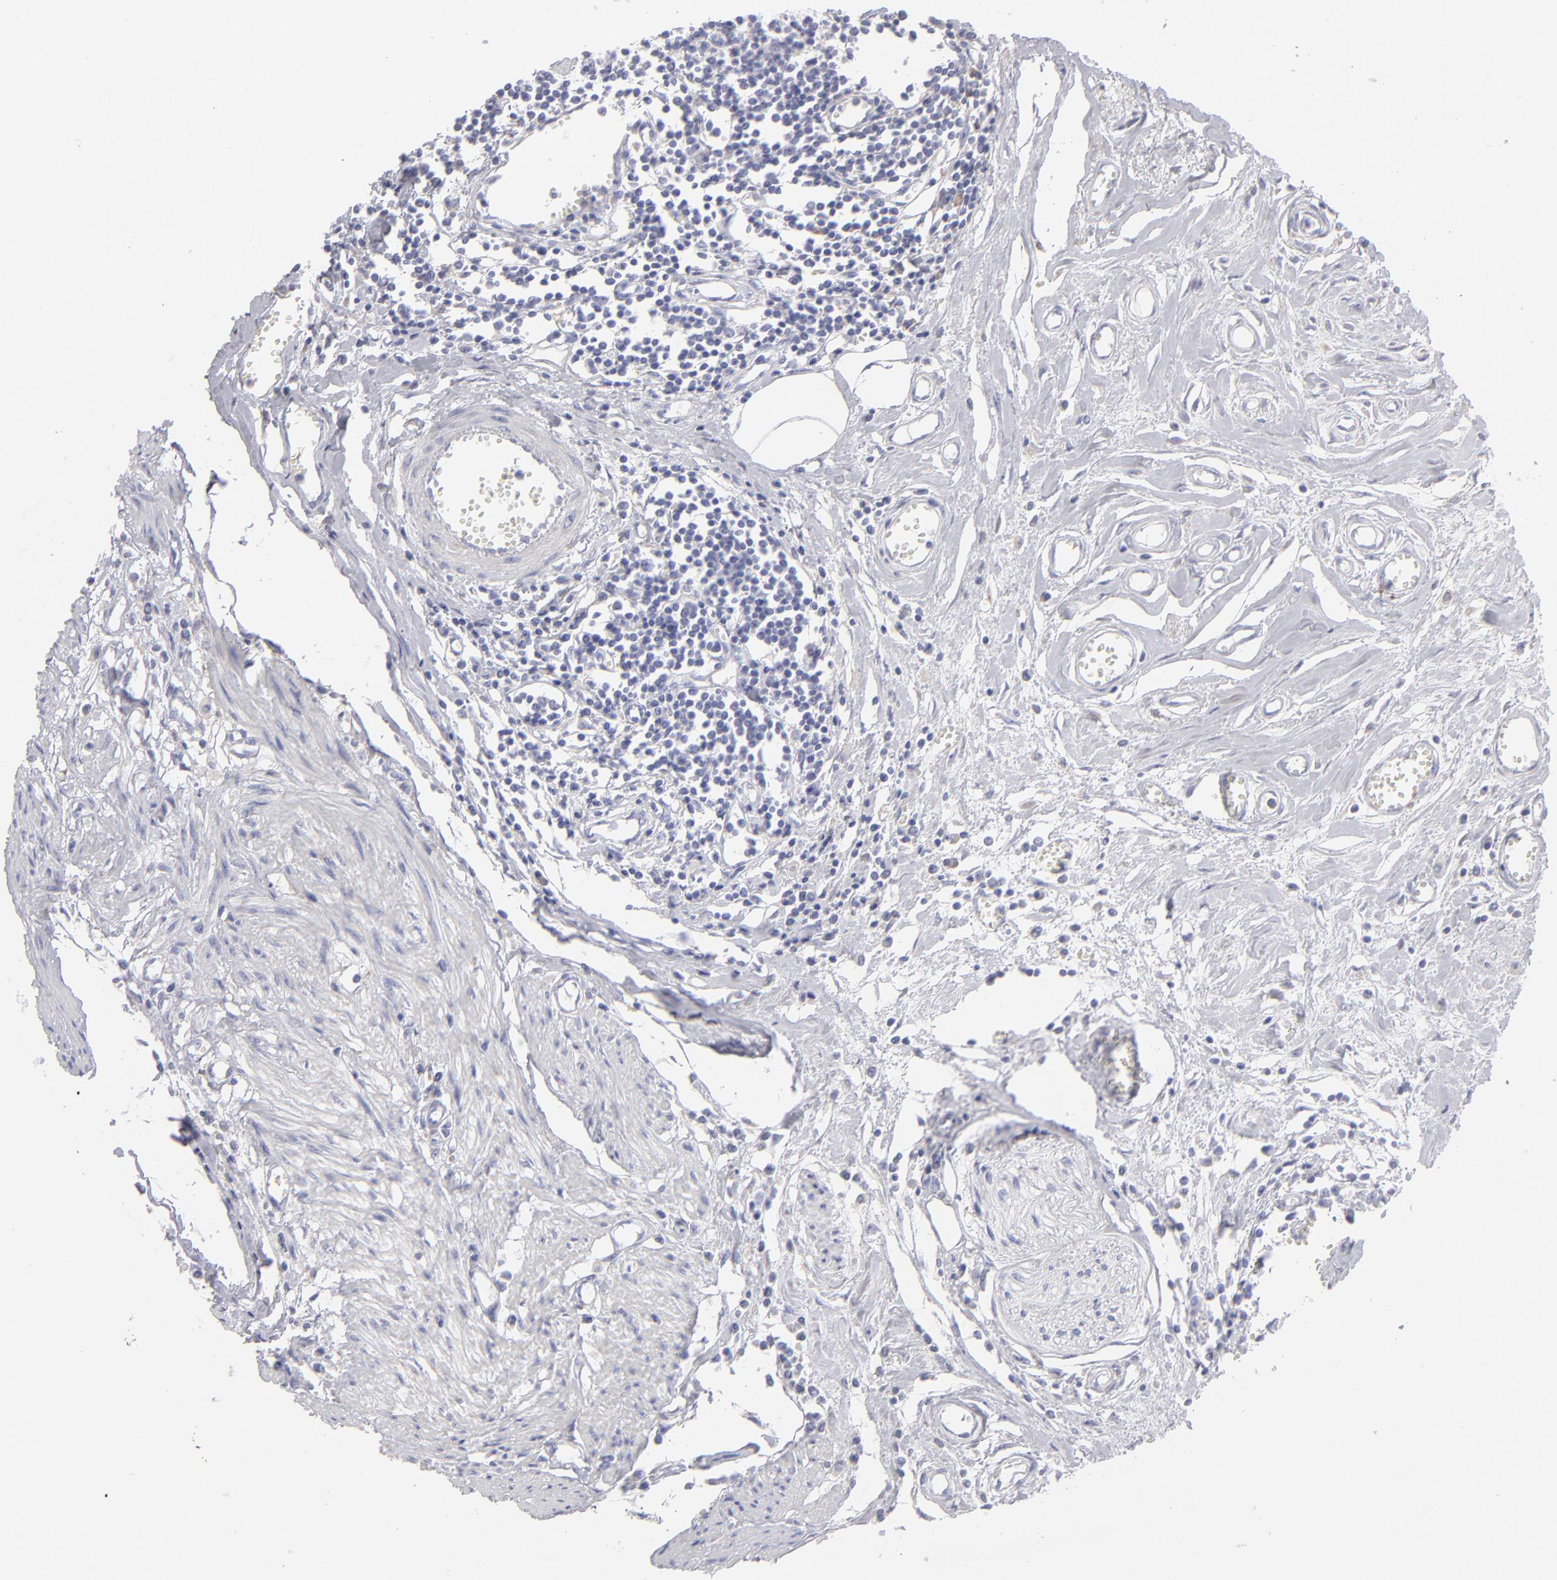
{"staining": {"intensity": "negative", "quantity": "none", "location": "none"}, "tissue": "urothelial cancer", "cell_type": "Tumor cells", "image_type": "cancer", "snomed": [{"axis": "morphology", "description": "Urothelial carcinoma, High grade"}, {"axis": "topography", "description": "Urinary bladder"}], "caption": "This is an immunohistochemistry (IHC) micrograph of urothelial carcinoma (high-grade). There is no positivity in tumor cells.", "gene": "CALR", "patient": {"sex": "male", "age": 54}}